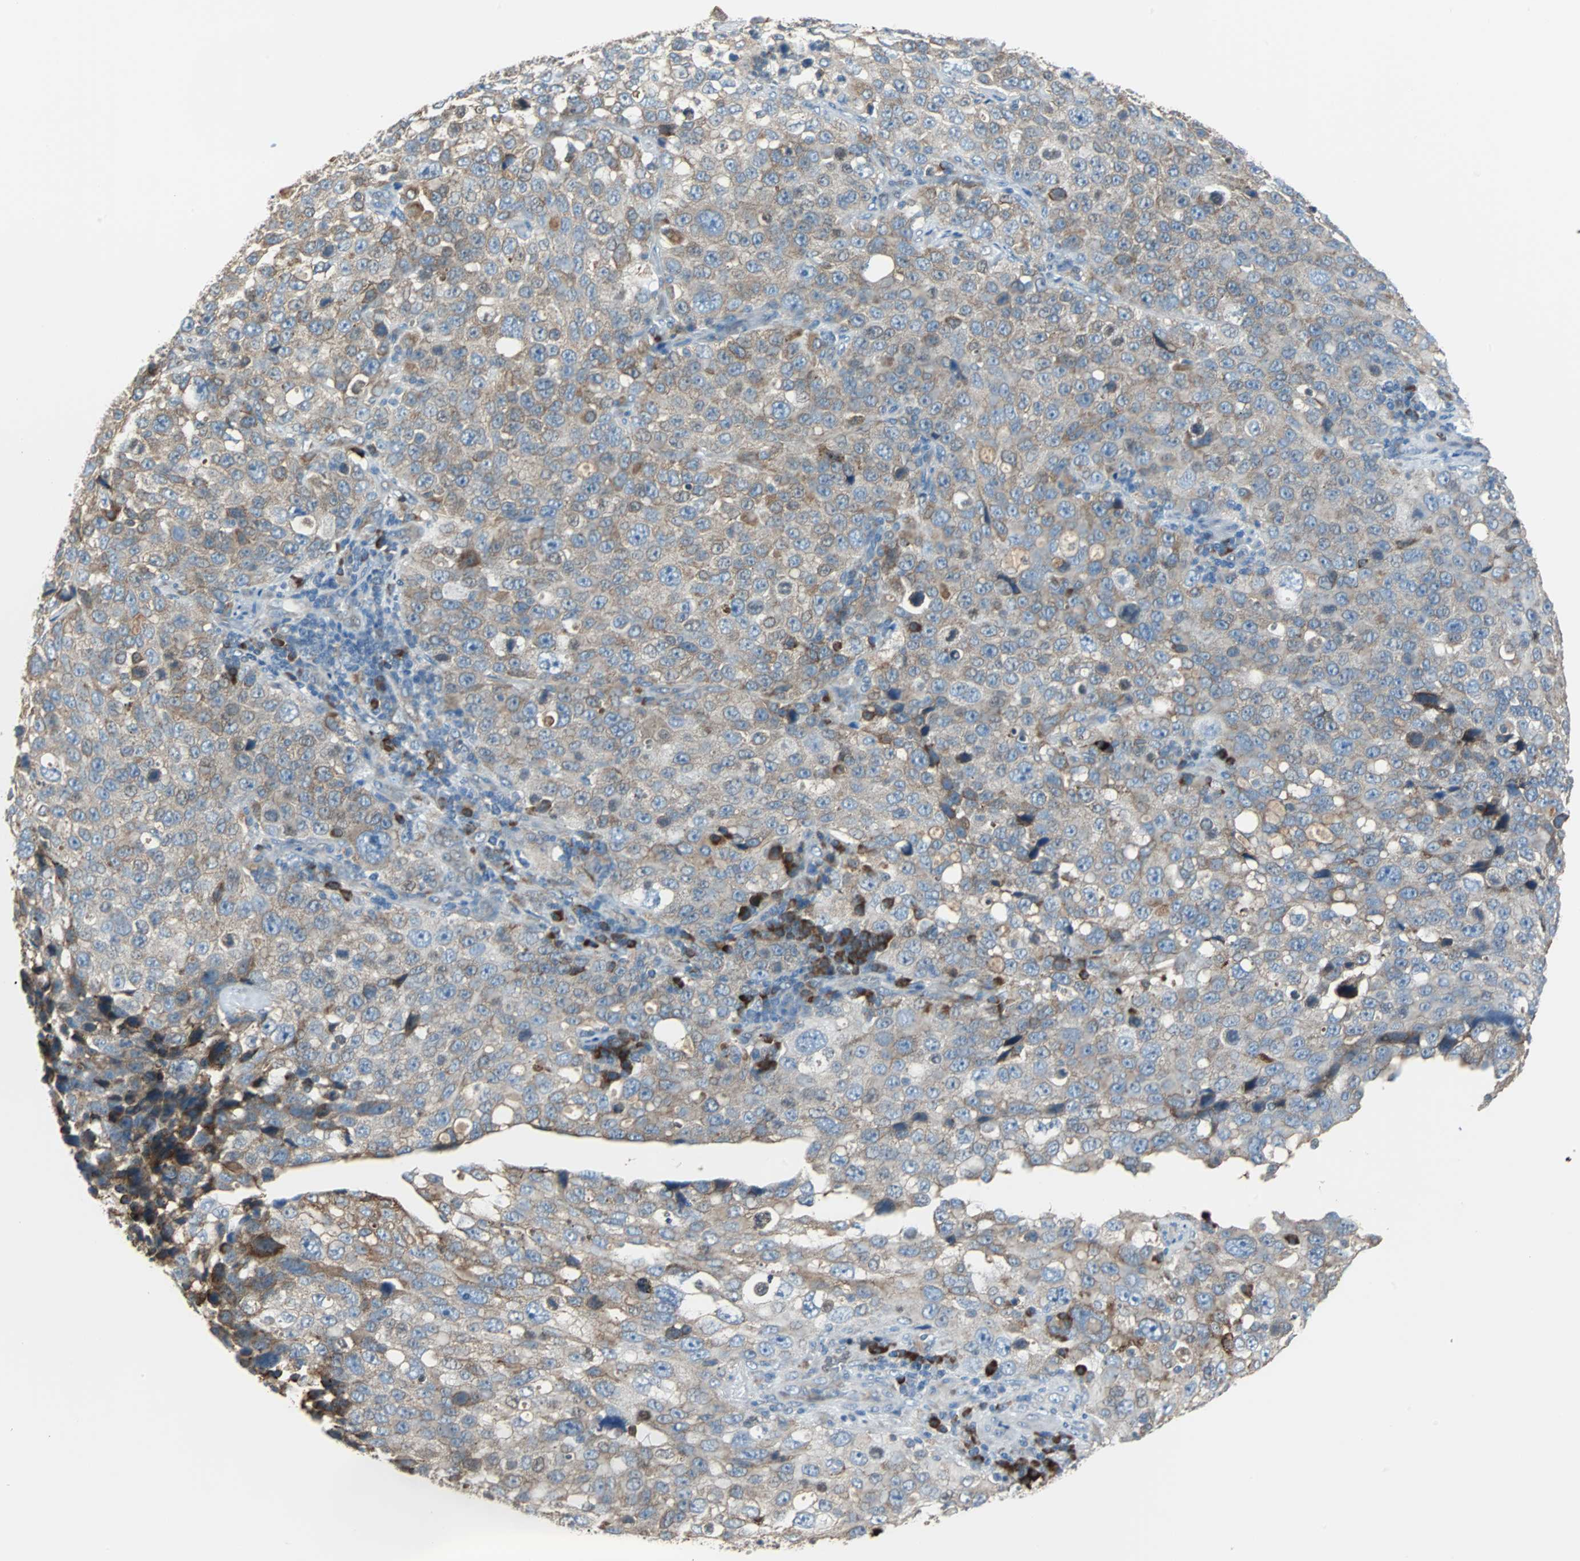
{"staining": {"intensity": "weak", "quantity": ">75%", "location": "cytoplasmic/membranous"}, "tissue": "stomach cancer", "cell_type": "Tumor cells", "image_type": "cancer", "snomed": [{"axis": "morphology", "description": "Normal tissue, NOS"}, {"axis": "morphology", "description": "Adenocarcinoma, NOS"}, {"axis": "topography", "description": "Stomach"}], "caption": "Immunohistochemical staining of human stomach cancer (adenocarcinoma) displays low levels of weak cytoplasmic/membranous protein staining in about >75% of tumor cells. (IHC, brightfield microscopy, high magnification).", "gene": "PDIA4", "patient": {"sex": "male", "age": 48}}